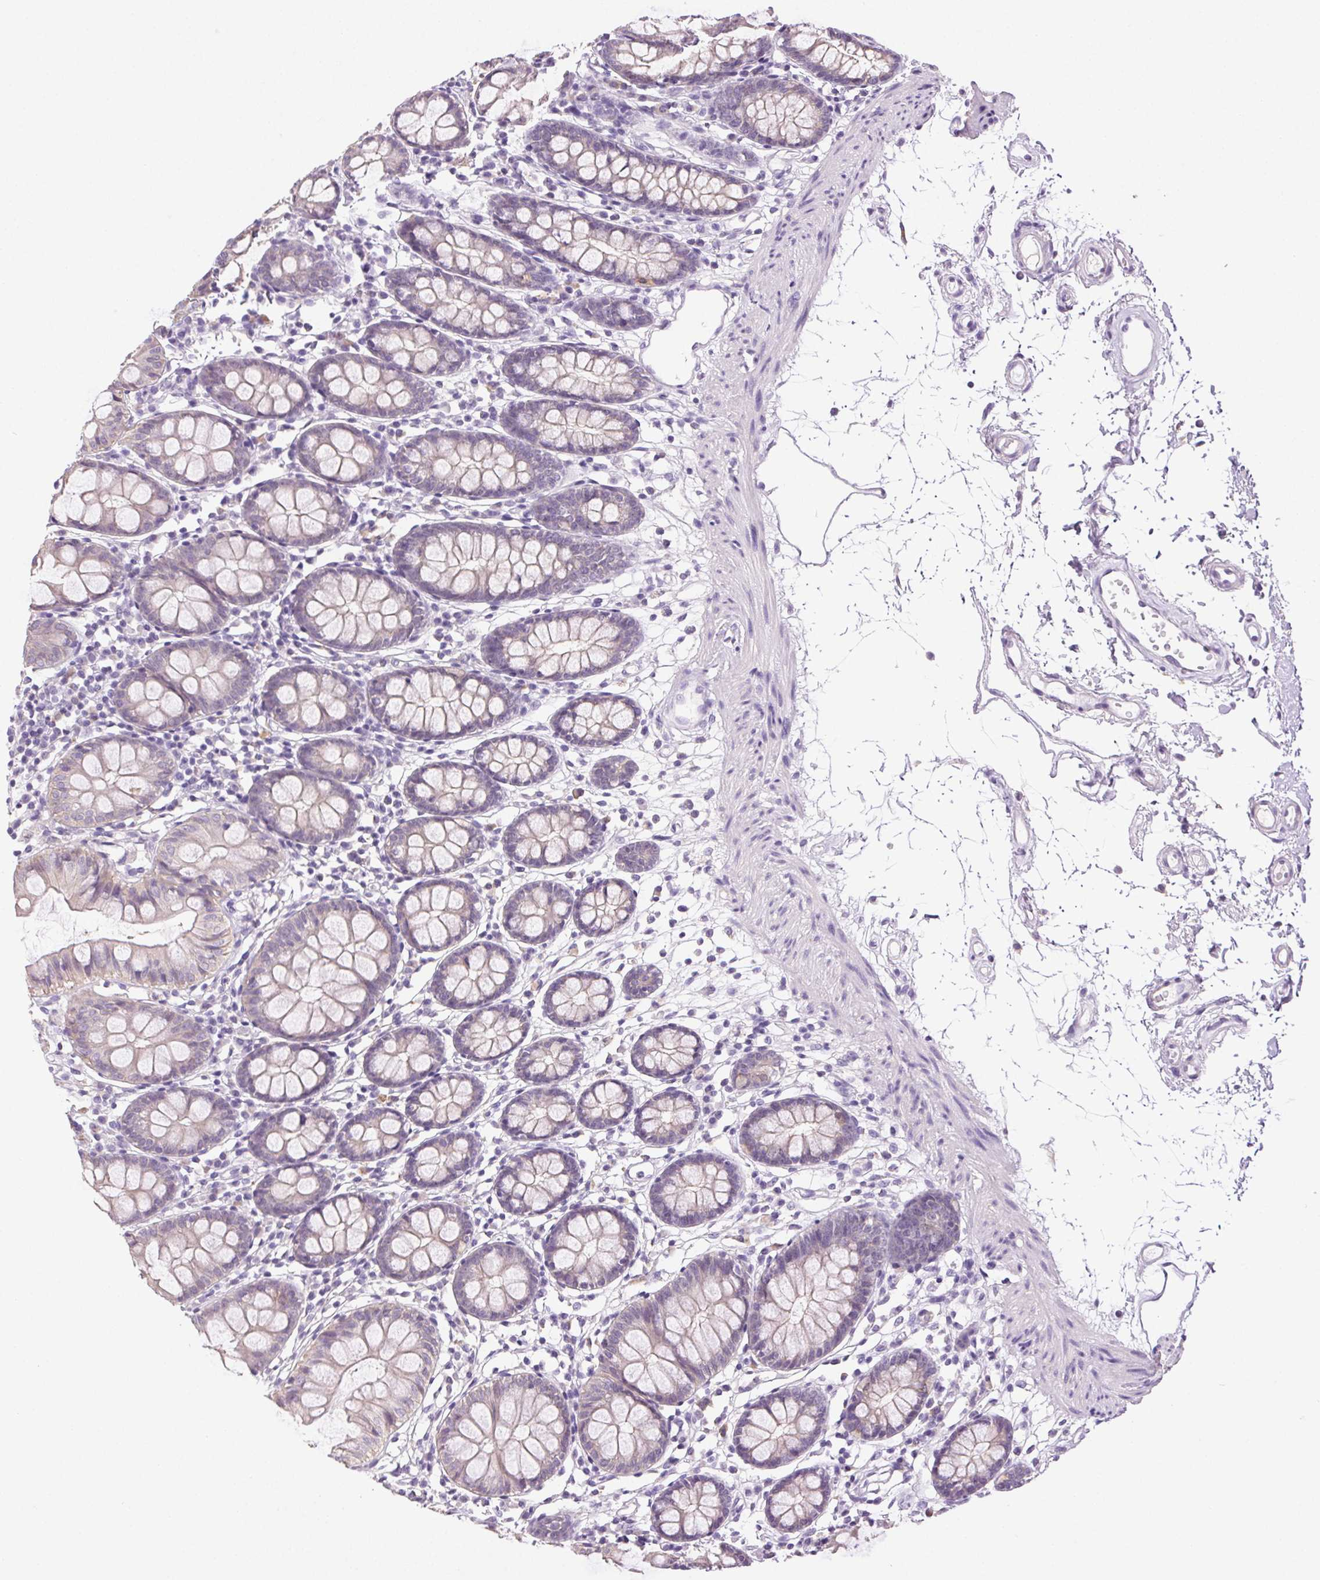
{"staining": {"intensity": "negative", "quantity": "none", "location": "none"}, "tissue": "colon", "cell_type": "Endothelial cells", "image_type": "normal", "snomed": [{"axis": "morphology", "description": "Normal tissue, NOS"}, {"axis": "topography", "description": "Colon"}], "caption": "A histopathology image of human colon is negative for staining in endothelial cells. Nuclei are stained in blue.", "gene": "CLDN10", "patient": {"sex": "female", "age": 84}}